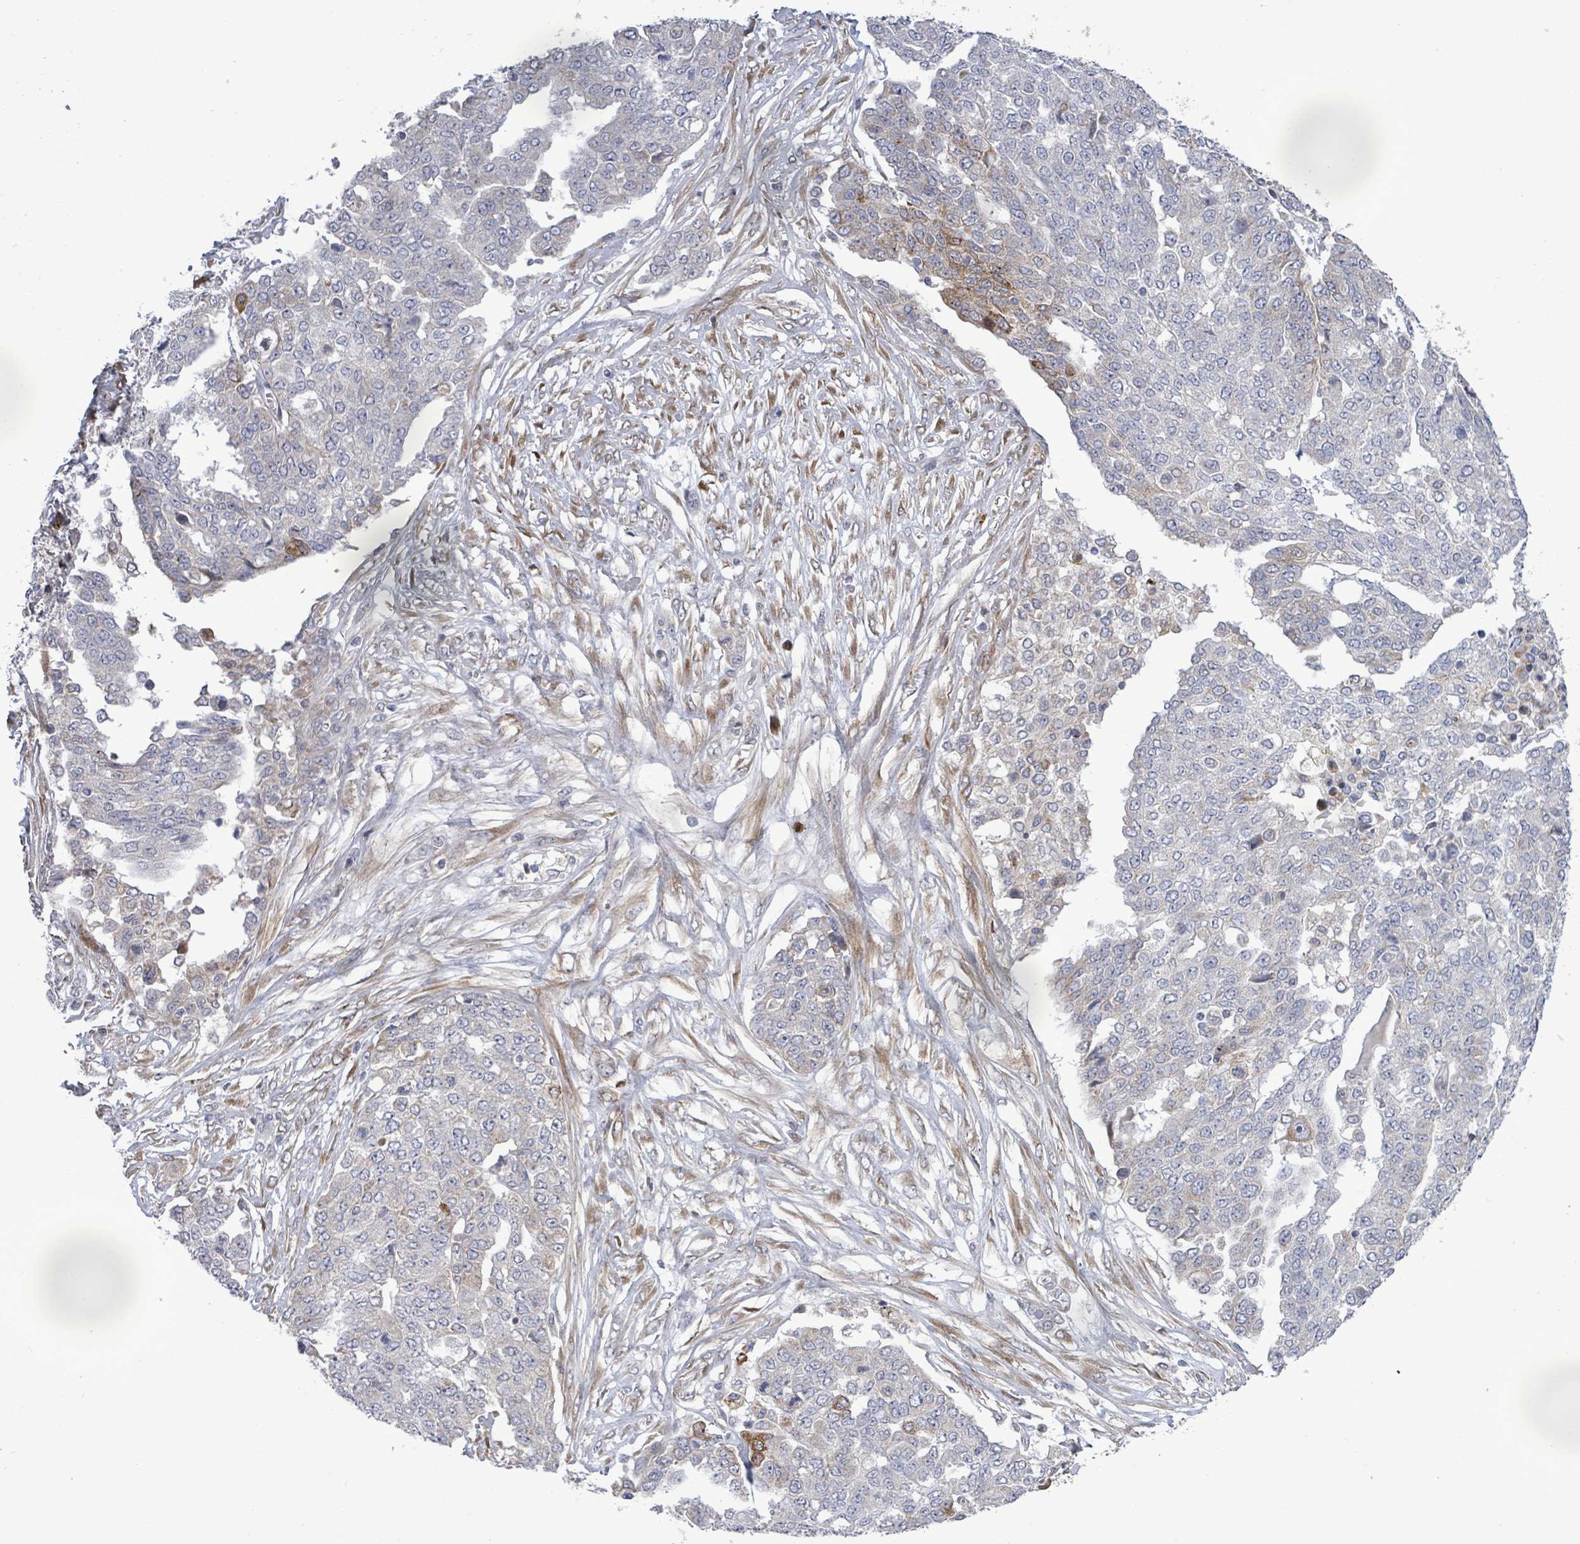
{"staining": {"intensity": "moderate", "quantity": "<25%", "location": "cytoplasmic/membranous"}, "tissue": "ovarian cancer", "cell_type": "Tumor cells", "image_type": "cancer", "snomed": [{"axis": "morphology", "description": "Cystadenocarcinoma, serous, NOS"}, {"axis": "topography", "description": "Soft tissue"}, {"axis": "topography", "description": "Ovary"}], "caption": "DAB immunohistochemical staining of ovarian cancer demonstrates moderate cytoplasmic/membranous protein positivity in about <25% of tumor cells.", "gene": "SAR1A", "patient": {"sex": "female", "age": 57}}